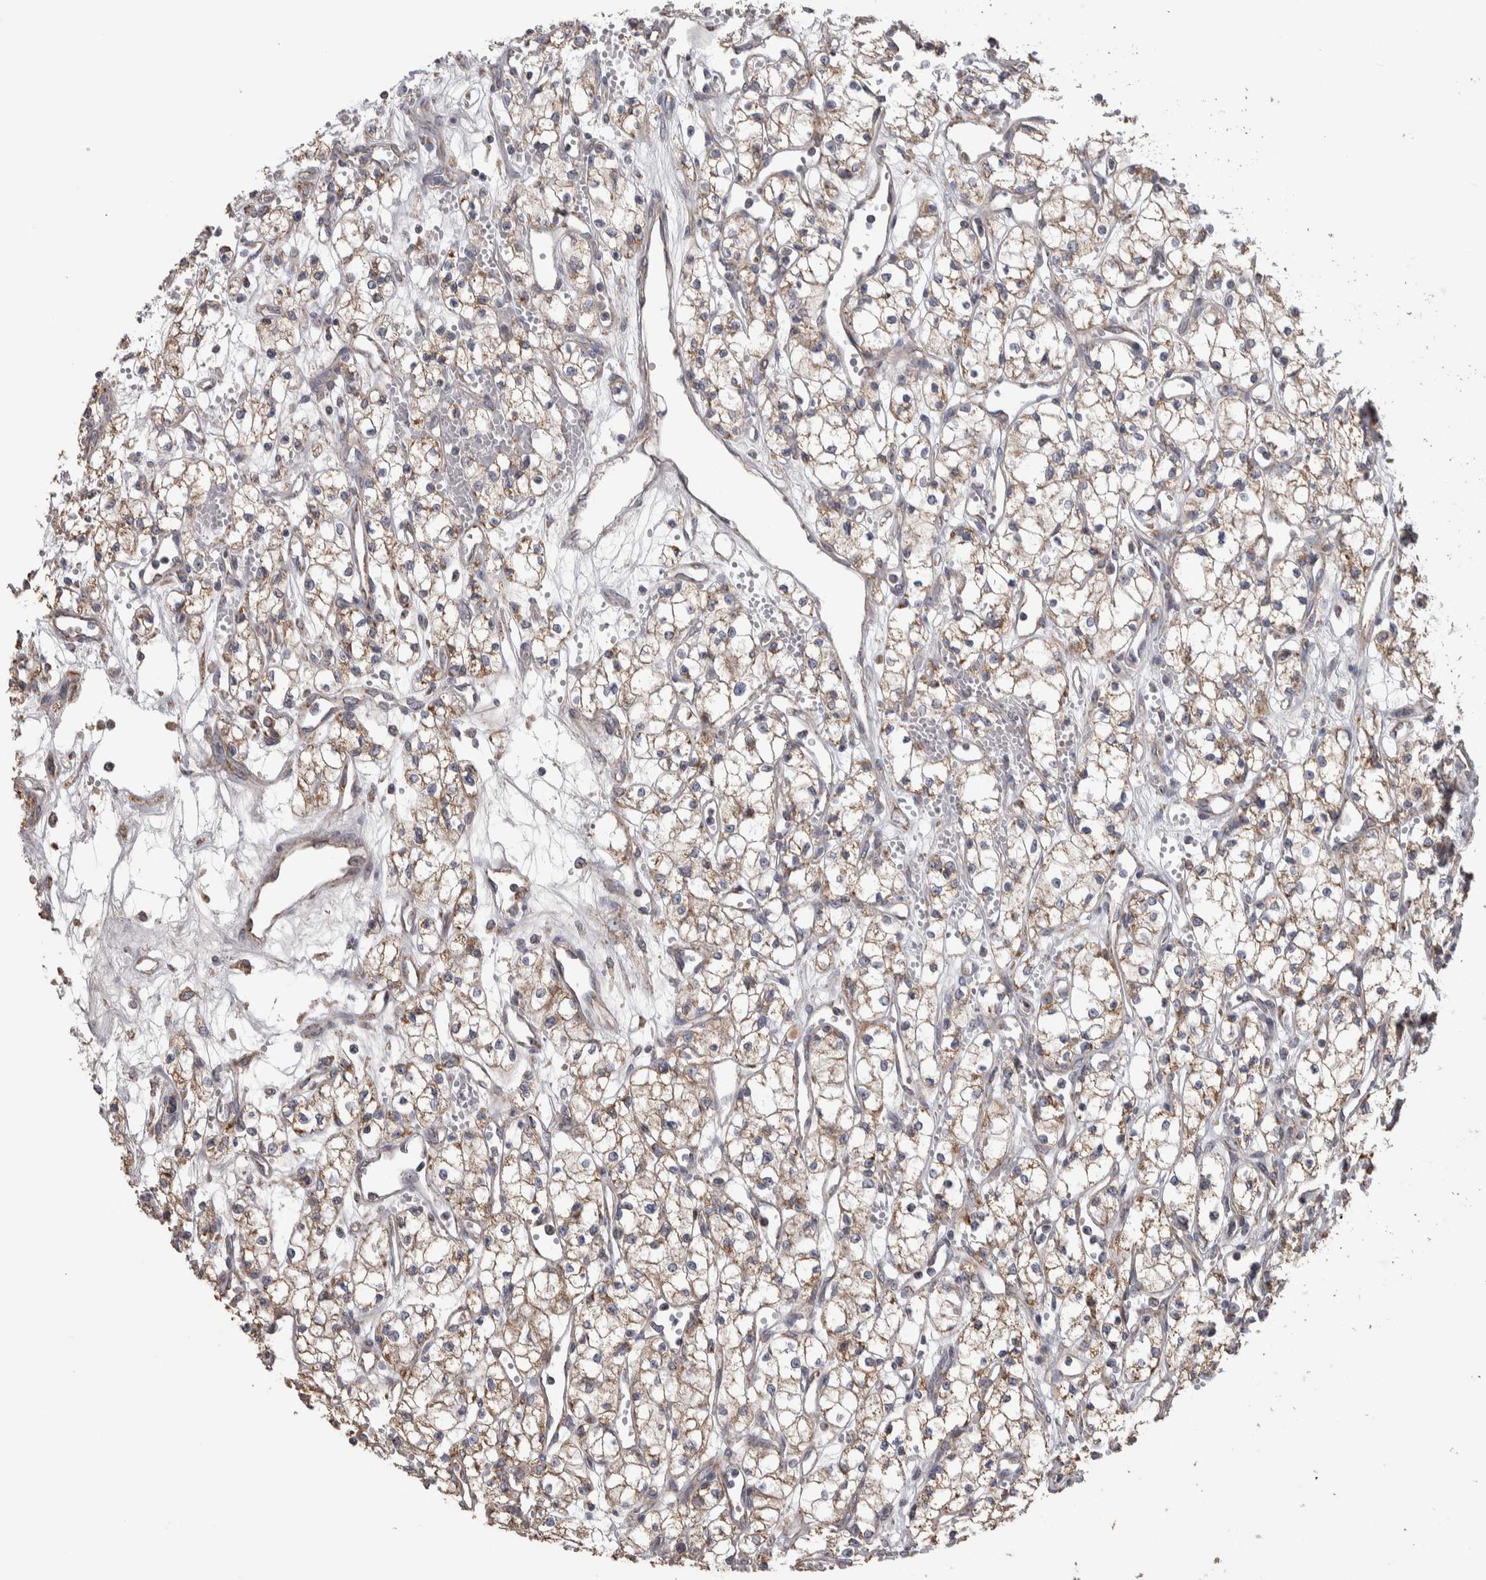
{"staining": {"intensity": "weak", "quantity": ">75%", "location": "cytoplasmic/membranous"}, "tissue": "renal cancer", "cell_type": "Tumor cells", "image_type": "cancer", "snomed": [{"axis": "morphology", "description": "Adenocarcinoma, NOS"}, {"axis": "topography", "description": "Kidney"}], "caption": "High-magnification brightfield microscopy of renal cancer stained with DAB (brown) and counterstained with hematoxylin (blue). tumor cells exhibit weak cytoplasmic/membranous expression is seen in about>75% of cells.", "gene": "SCO1", "patient": {"sex": "male", "age": 59}}